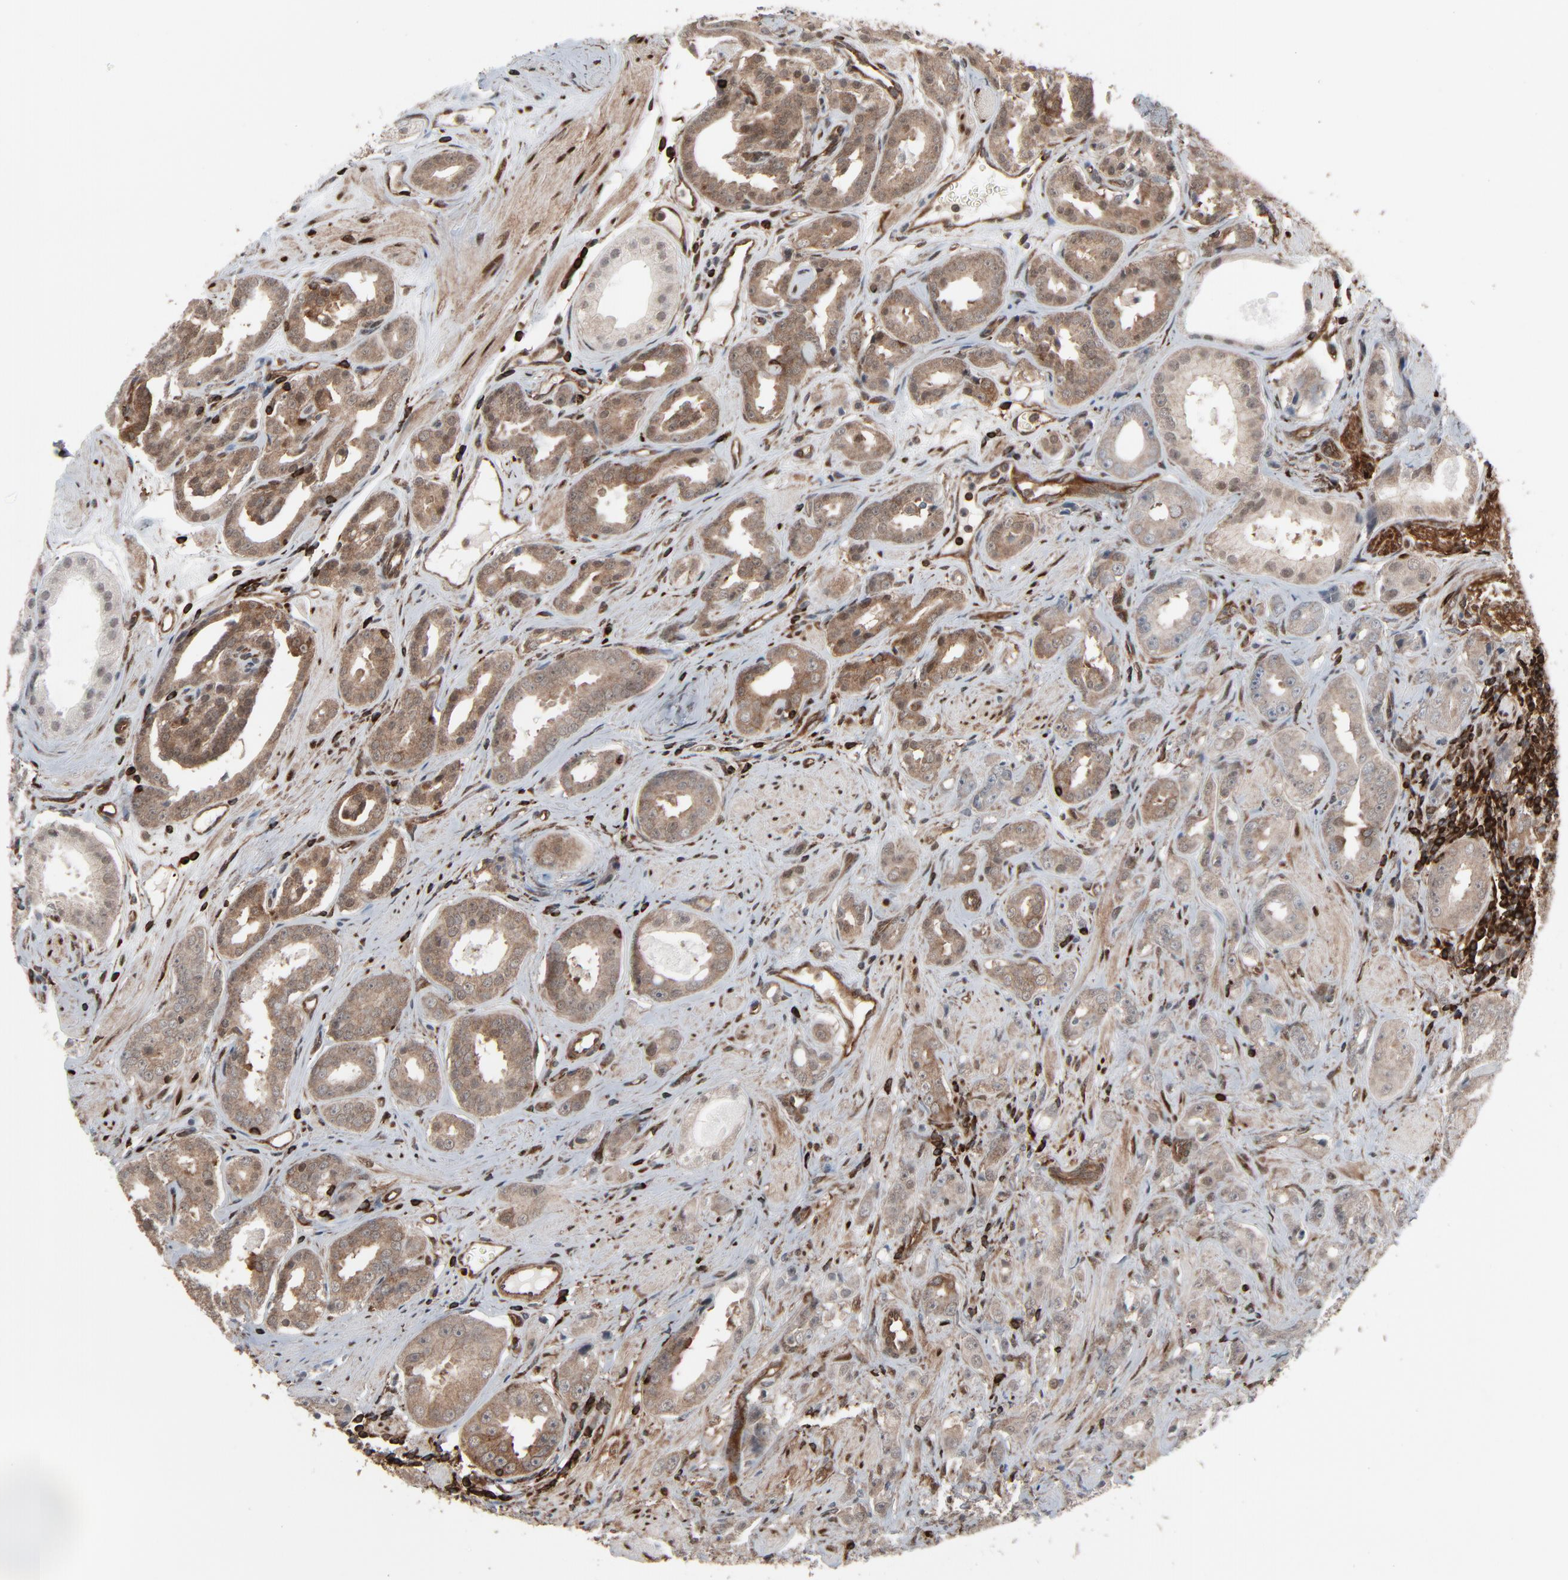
{"staining": {"intensity": "weak", "quantity": "25%-75%", "location": "cytoplasmic/membranous"}, "tissue": "prostate cancer", "cell_type": "Tumor cells", "image_type": "cancer", "snomed": [{"axis": "morphology", "description": "Adenocarcinoma, Medium grade"}, {"axis": "topography", "description": "Prostate"}], "caption": "Prostate cancer tissue shows weak cytoplasmic/membranous positivity in approximately 25%-75% of tumor cells, visualized by immunohistochemistry.", "gene": "OPTN", "patient": {"sex": "male", "age": 53}}